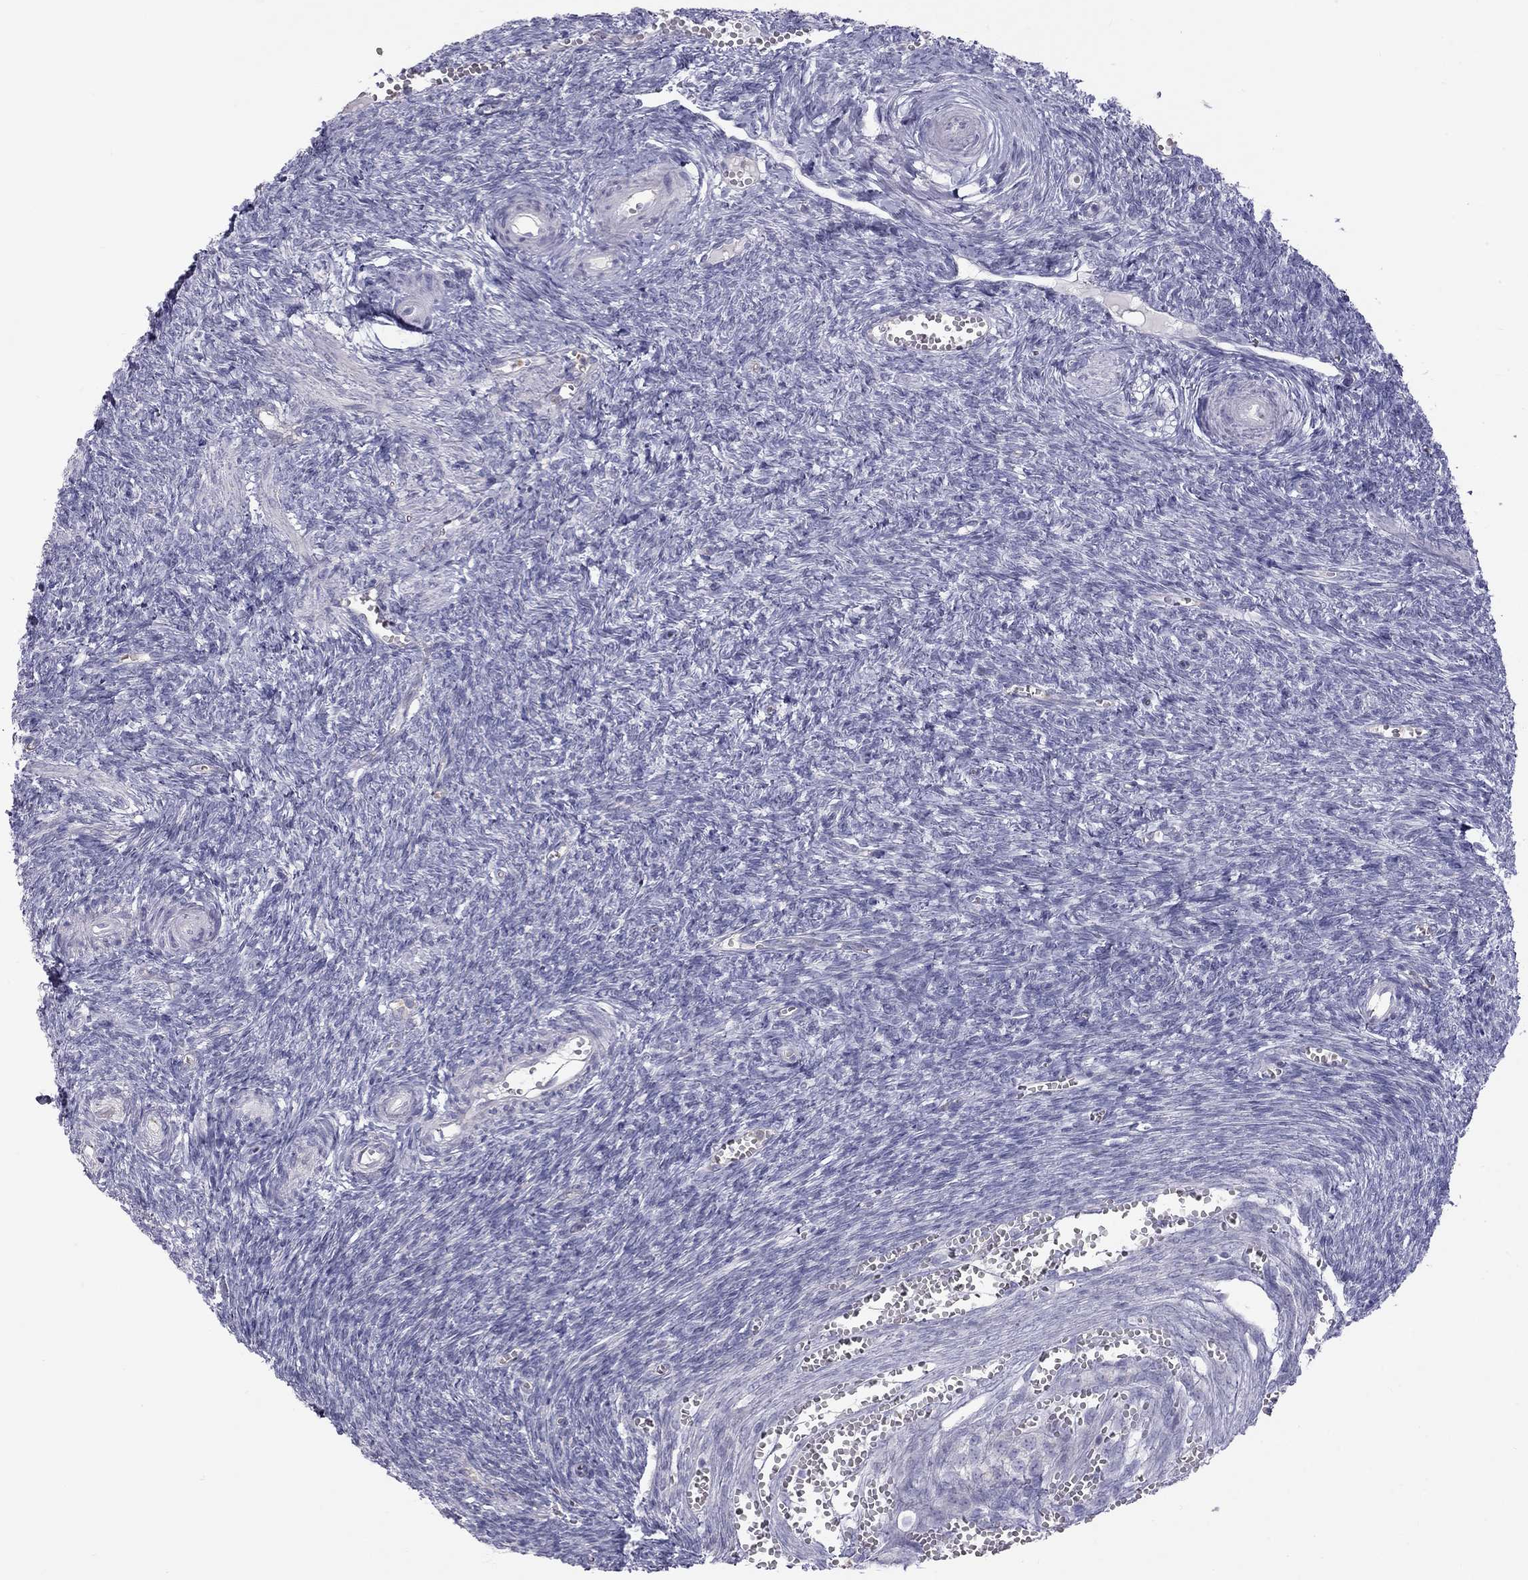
{"staining": {"intensity": "negative", "quantity": "none", "location": "none"}, "tissue": "ovary", "cell_type": "Follicle cells", "image_type": "normal", "snomed": [{"axis": "morphology", "description": "Normal tissue, NOS"}, {"axis": "topography", "description": "Ovary"}], "caption": "Immunohistochemistry (IHC) of normal ovary shows no positivity in follicle cells.", "gene": "TDRD6", "patient": {"sex": "female", "age": 43}}